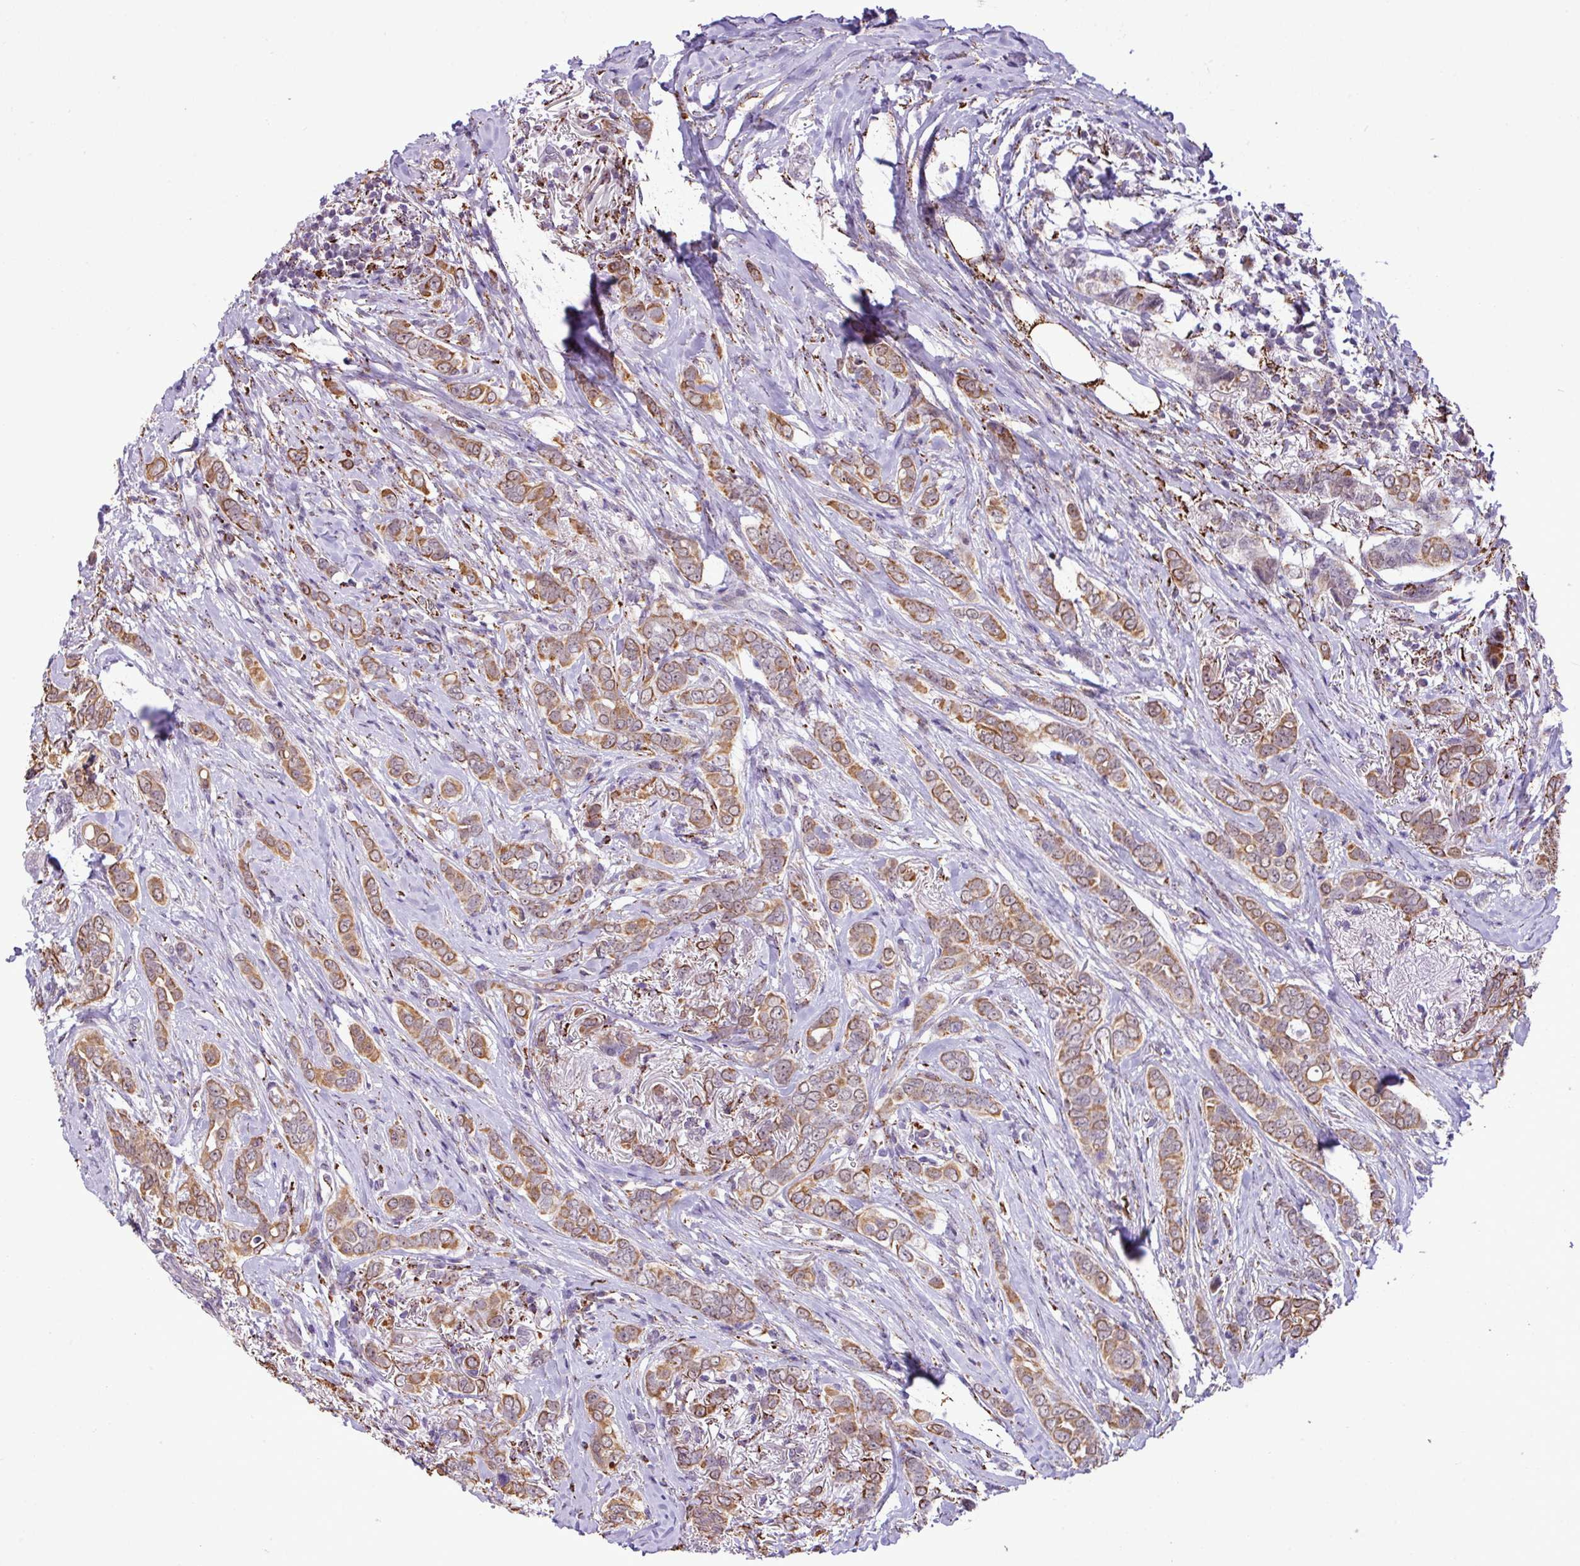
{"staining": {"intensity": "moderate", "quantity": ">75%", "location": "cytoplasmic/membranous"}, "tissue": "breast cancer", "cell_type": "Tumor cells", "image_type": "cancer", "snomed": [{"axis": "morphology", "description": "Lobular carcinoma"}, {"axis": "topography", "description": "Breast"}], "caption": "Protein staining demonstrates moderate cytoplasmic/membranous staining in approximately >75% of tumor cells in lobular carcinoma (breast).", "gene": "SGPP1", "patient": {"sex": "female", "age": 51}}